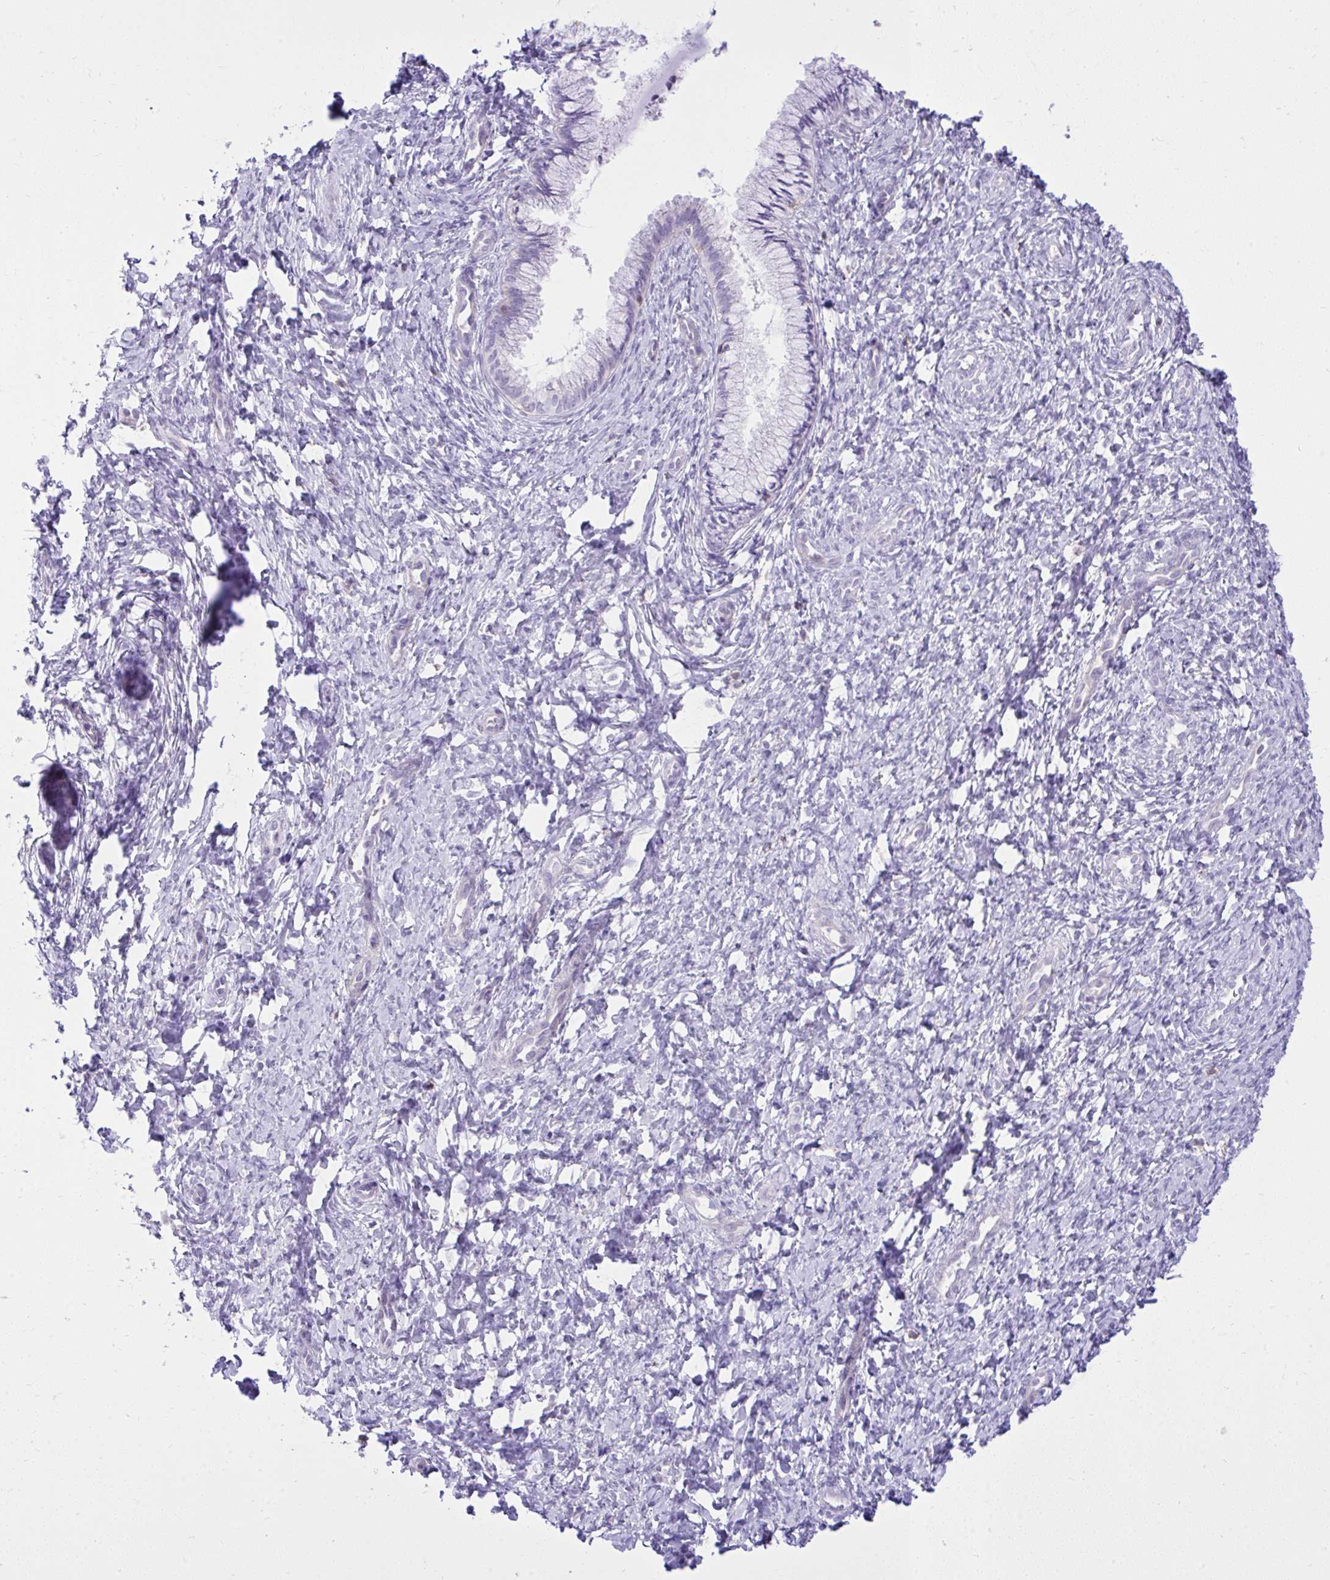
{"staining": {"intensity": "negative", "quantity": "none", "location": "none"}, "tissue": "cervix", "cell_type": "Glandular cells", "image_type": "normal", "snomed": [{"axis": "morphology", "description": "Normal tissue, NOS"}, {"axis": "topography", "description": "Cervix"}], "caption": "This is an IHC histopathology image of normal cervix. There is no staining in glandular cells.", "gene": "GPRIN3", "patient": {"sex": "female", "age": 37}}